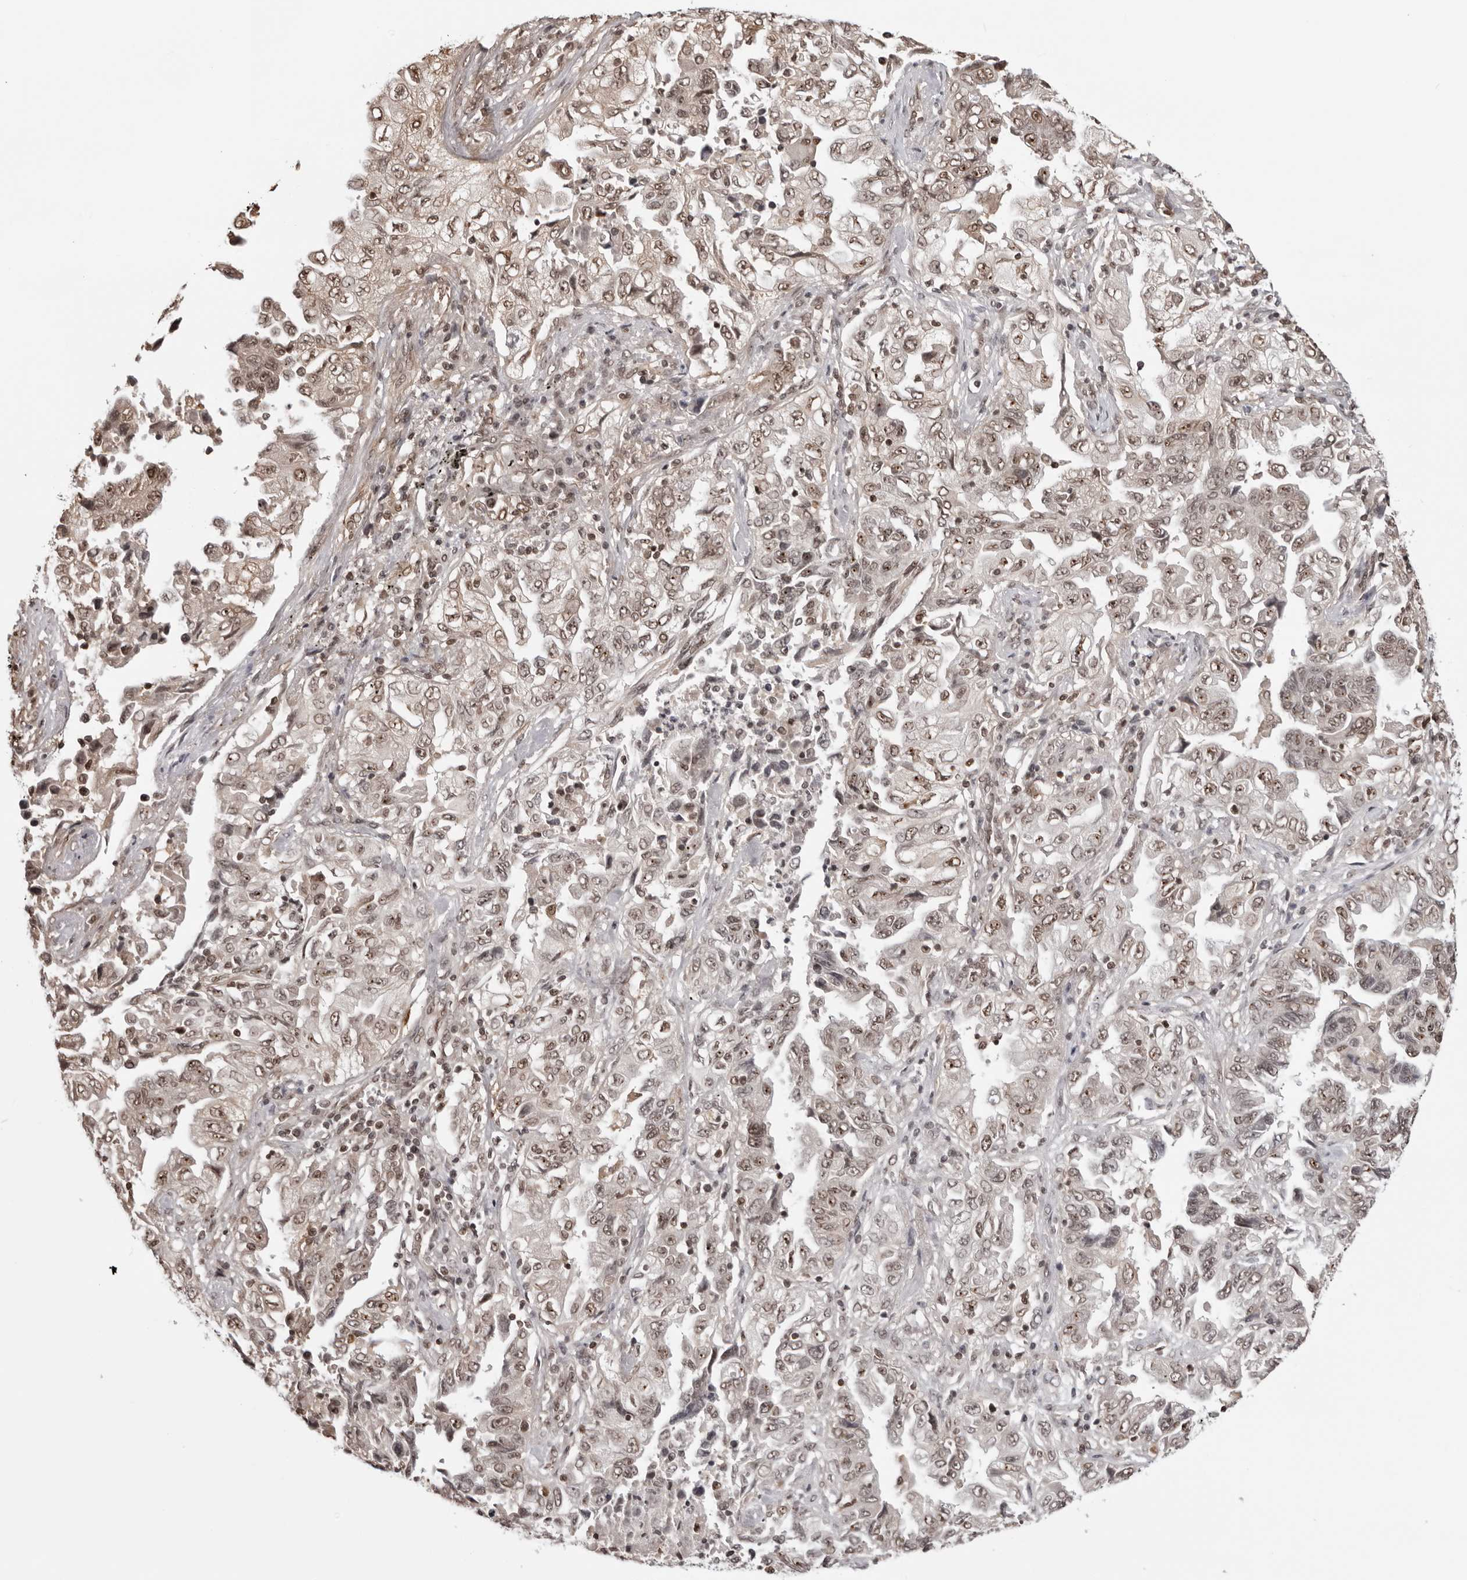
{"staining": {"intensity": "weak", "quantity": ">75%", "location": "nuclear"}, "tissue": "lung cancer", "cell_type": "Tumor cells", "image_type": "cancer", "snomed": [{"axis": "morphology", "description": "Adenocarcinoma, NOS"}, {"axis": "topography", "description": "Lung"}], "caption": "Immunohistochemistry staining of adenocarcinoma (lung), which shows low levels of weak nuclear expression in approximately >75% of tumor cells indicating weak nuclear protein staining. The staining was performed using DAB (brown) for protein detection and nuclei were counterstained in hematoxylin (blue).", "gene": "SDE2", "patient": {"sex": "female", "age": 51}}